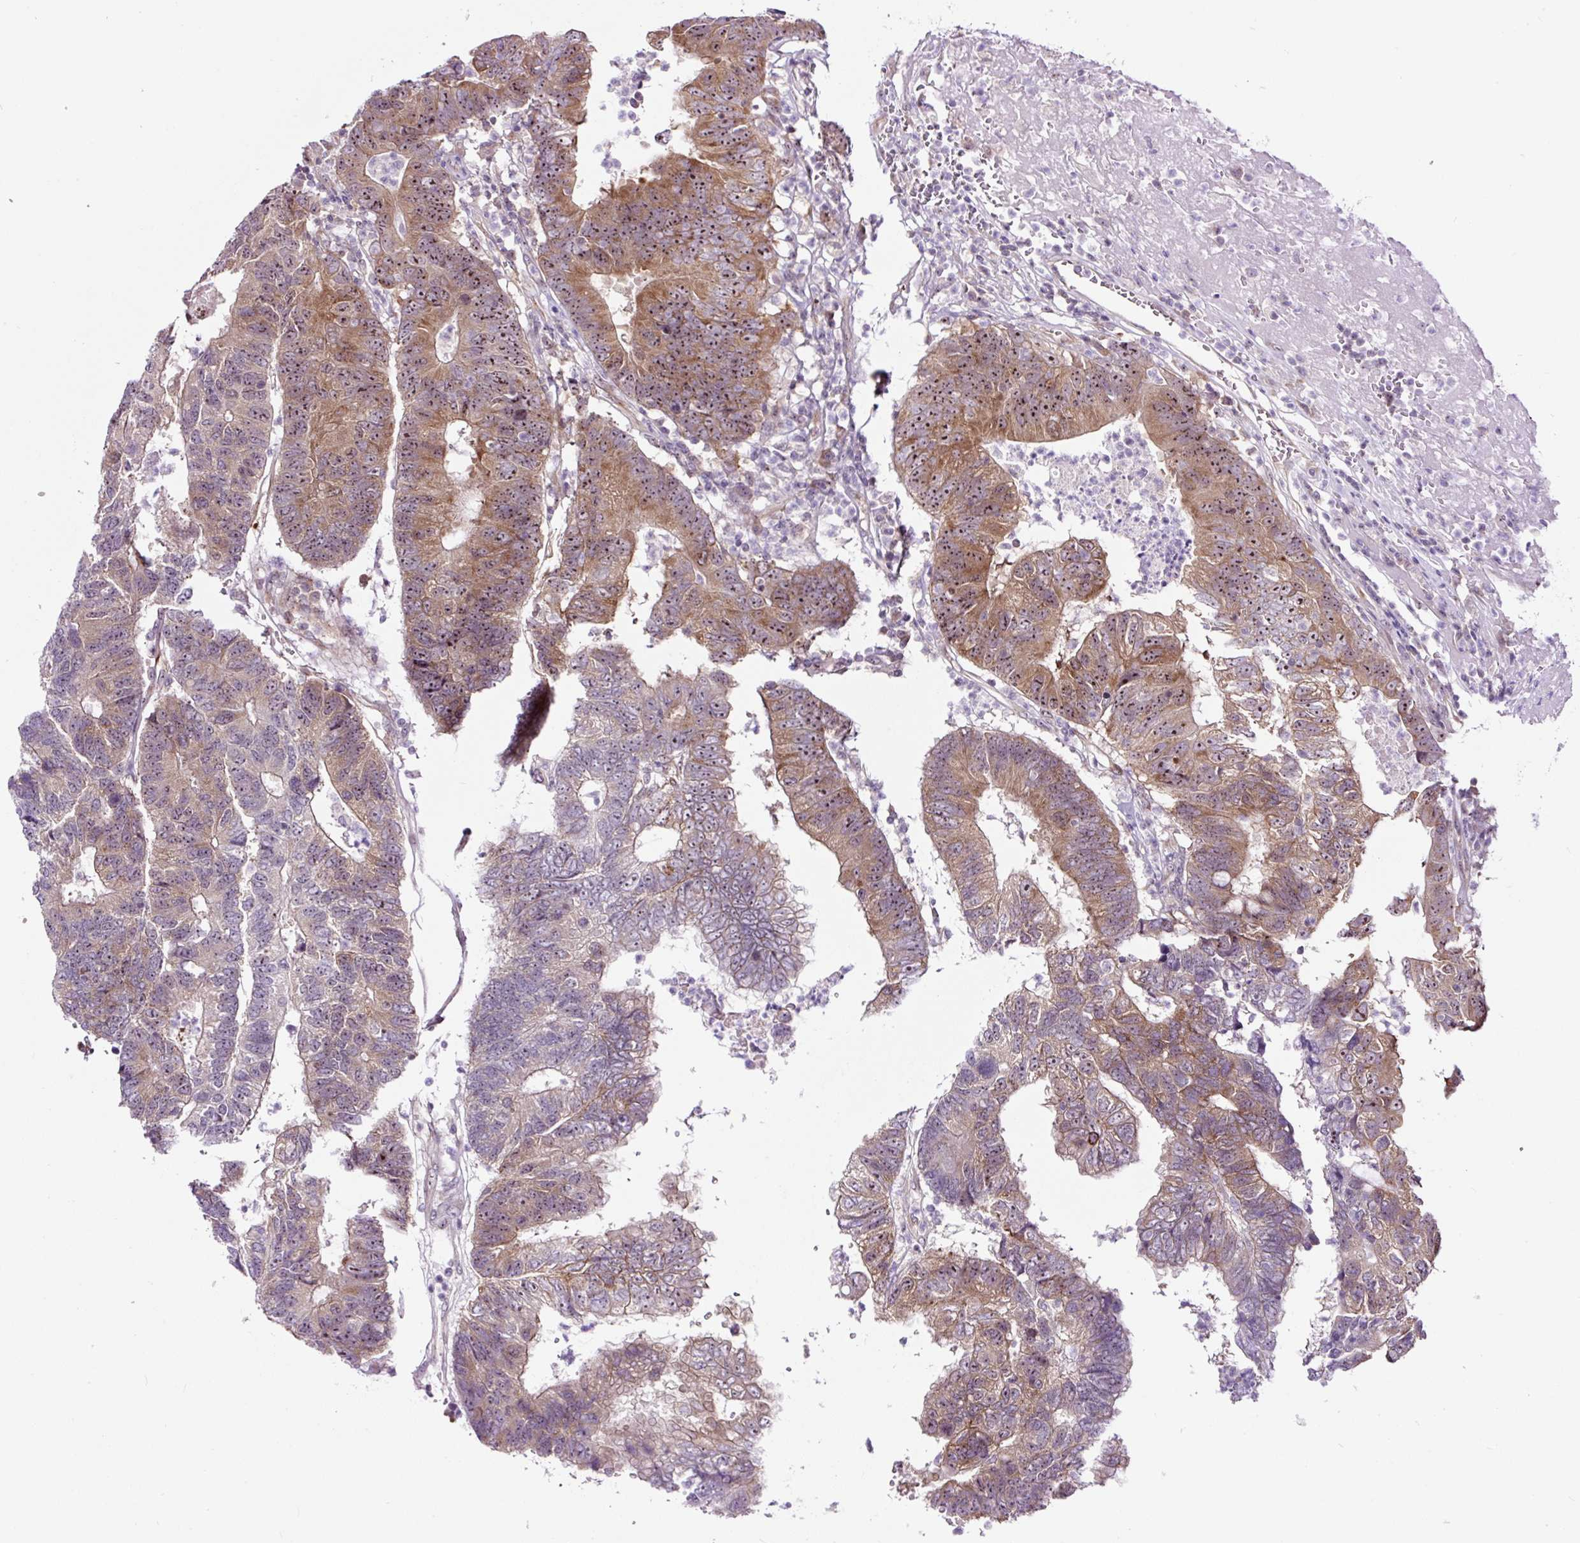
{"staining": {"intensity": "moderate", "quantity": ">75%", "location": "cytoplasmic/membranous,nuclear"}, "tissue": "colorectal cancer", "cell_type": "Tumor cells", "image_type": "cancer", "snomed": [{"axis": "morphology", "description": "Adenocarcinoma, NOS"}, {"axis": "topography", "description": "Colon"}], "caption": "Human colorectal adenocarcinoma stained with a brown dye reveals moderate cytoplasmic/membranous and nuclear positive positivity in about >75% of tumor cells.", "gene": "NOM1", "patient": {"sex": "female", "age": 48}}